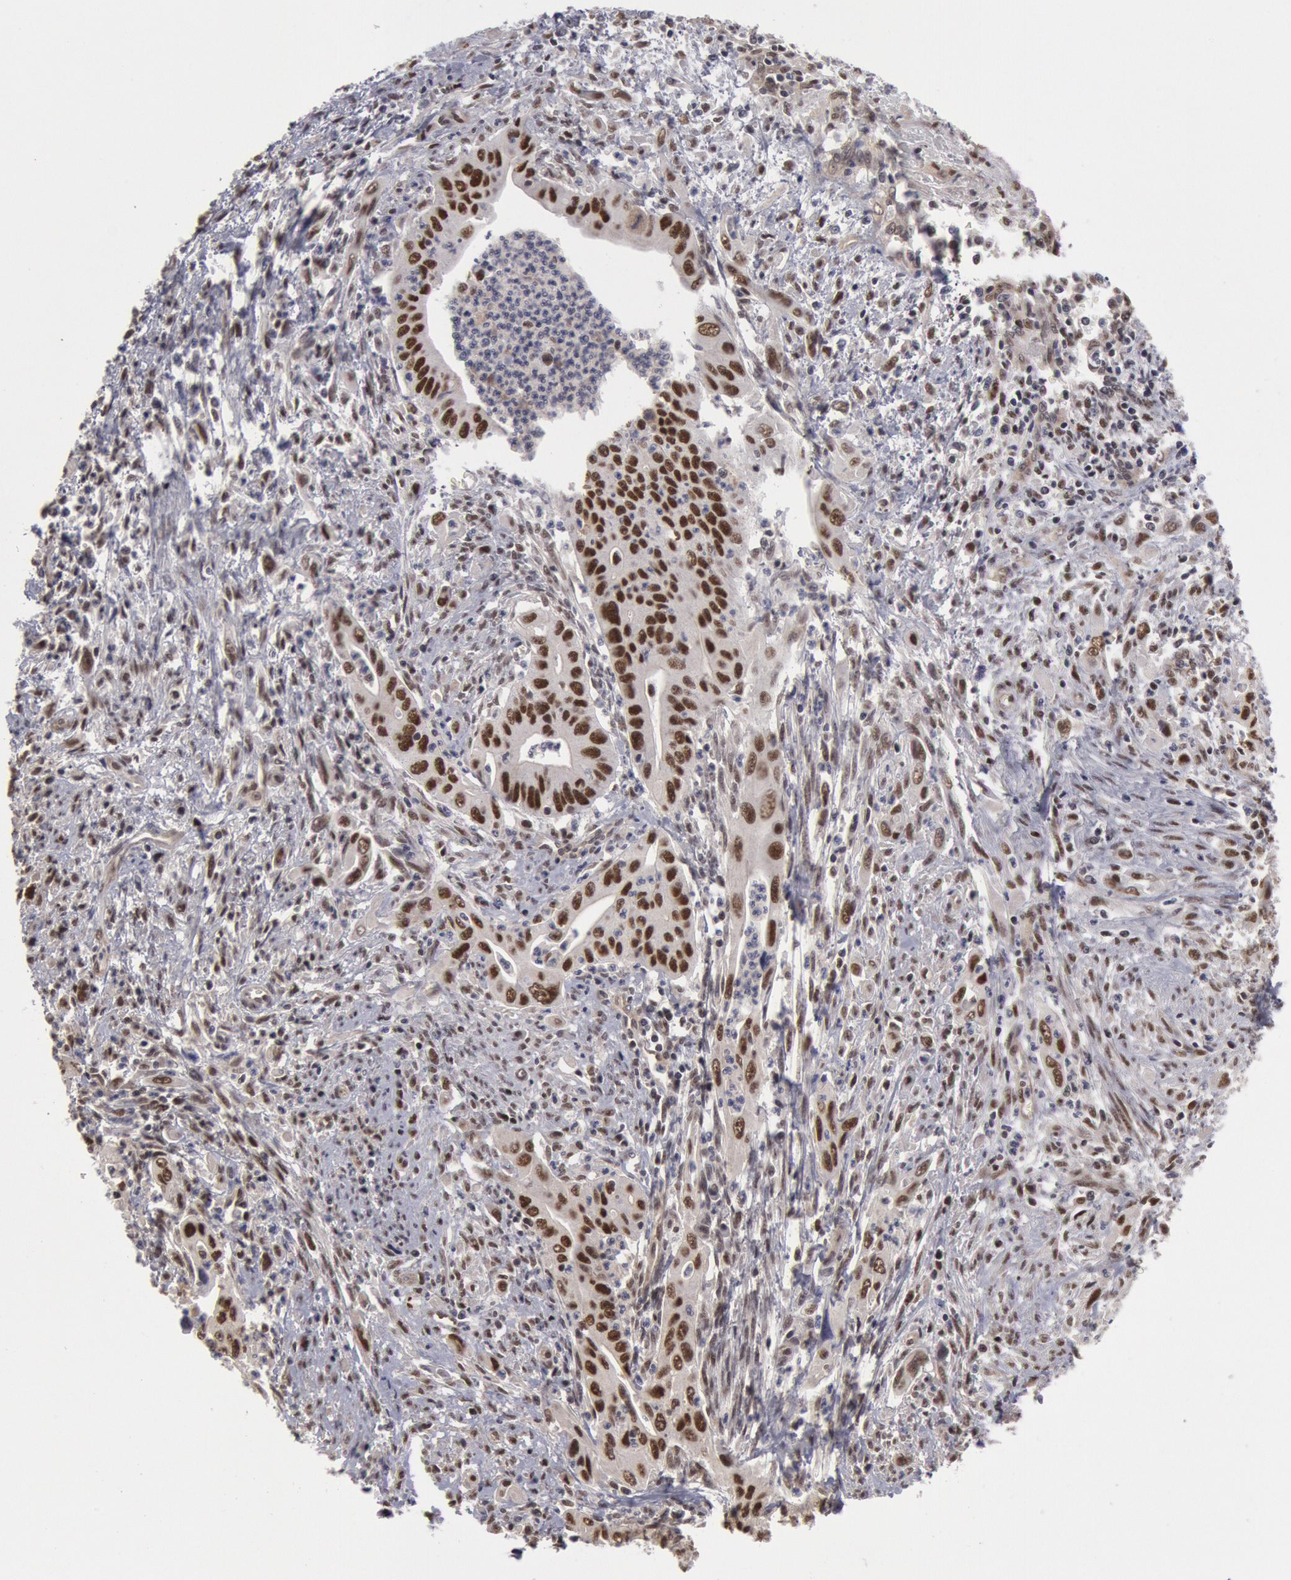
{"staining": {"intensity": "weak", "quantity": "25%-75%", "location": "nuclear"}, "tissue": "cervical cancer", "cell_type": "Tumor cells", "image_type": "cancer", "snomed": [{"axis": "morphology", "description": "Normal tissue, NOS"}, {"axis": "morphology", "description": "Adenocarcinoma, NOS"}, {"axis": "topography", "description": "Cervix"}], "caption": "Immunohistochemical staining of human cervical adenocarcinoma displays weak nuclear protein staining in approximately 25%-75% of tumor cells.", "gene": "PPP4R3B", "patient": {"sex": "female", "age": 34}}